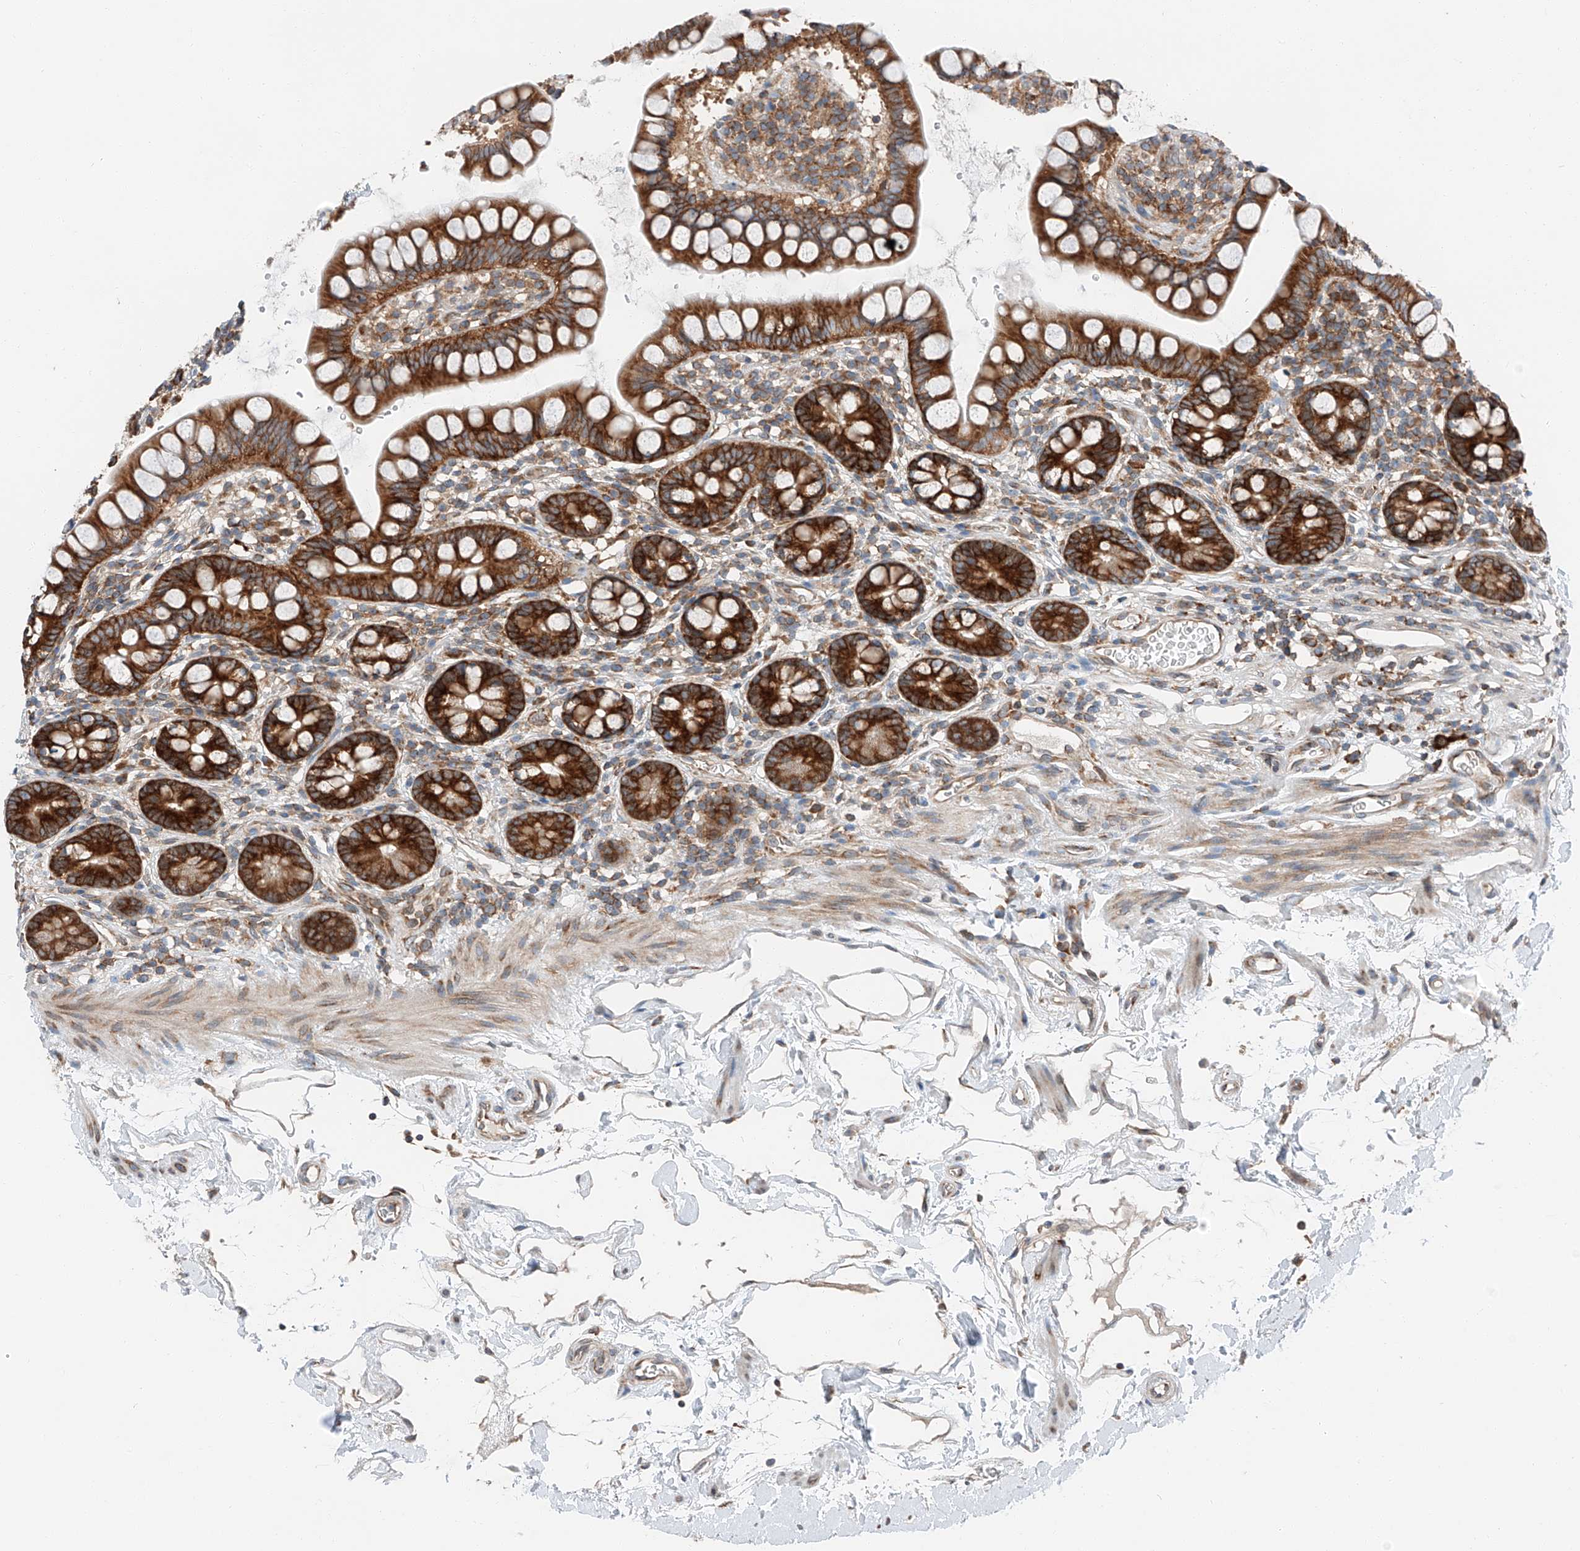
{"staining": {"intensity": "strong", "quantity": ">75%", "location": "cytoplasmic/membranous"}, "tissue": "small intestine", "cell_type": "Glandular cells", "image_type": "normal", "snomed": [{"axis": "morphology", "description": "Normal tissue, NOS"}, {"axis": "topography", "description": "Small intestine"}], "caption": "The immunohistochemical stain labels strong cytoplasmic/membranous staining in glandular cells of unremarkable small intestine.", "gene": "ZC3H15", "patient": {"sex": "female", "age": 84}}